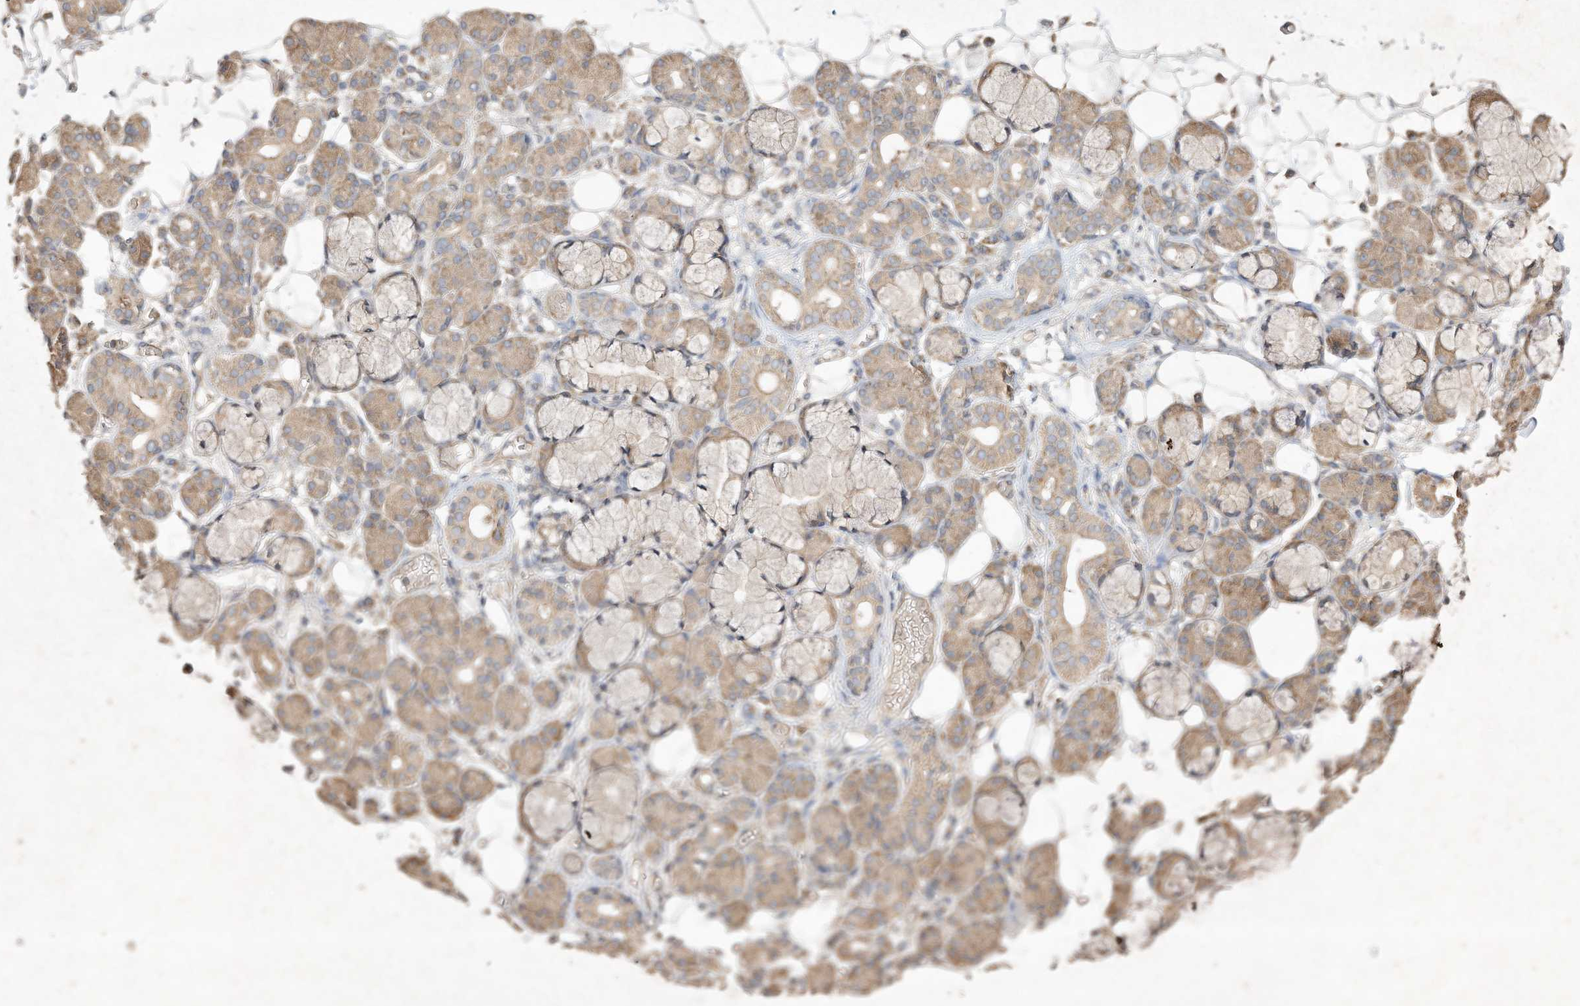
{"staining": {"intensity": "weak", "quantity": ">75%", "location": "cytoplasmic/membranous"}, "tissue": "salivary gland", "cell_type": "Glandular cells", "image_type": "normal", "snomed": [{"axis": "morphology", "description": "Normal tissue, NOS"}, {"axis": "topography", "description": "Salivary gland"}], "caption": "A micrograph of human salivary gland stained for a protein exhibits weak cytoplasmic/membranous brown staining in glandular cells. (IHC, brightfield microscopy, high magnification).", "gene": "DYNC1I2", "patient": {"sex": "male", "age": 63}}